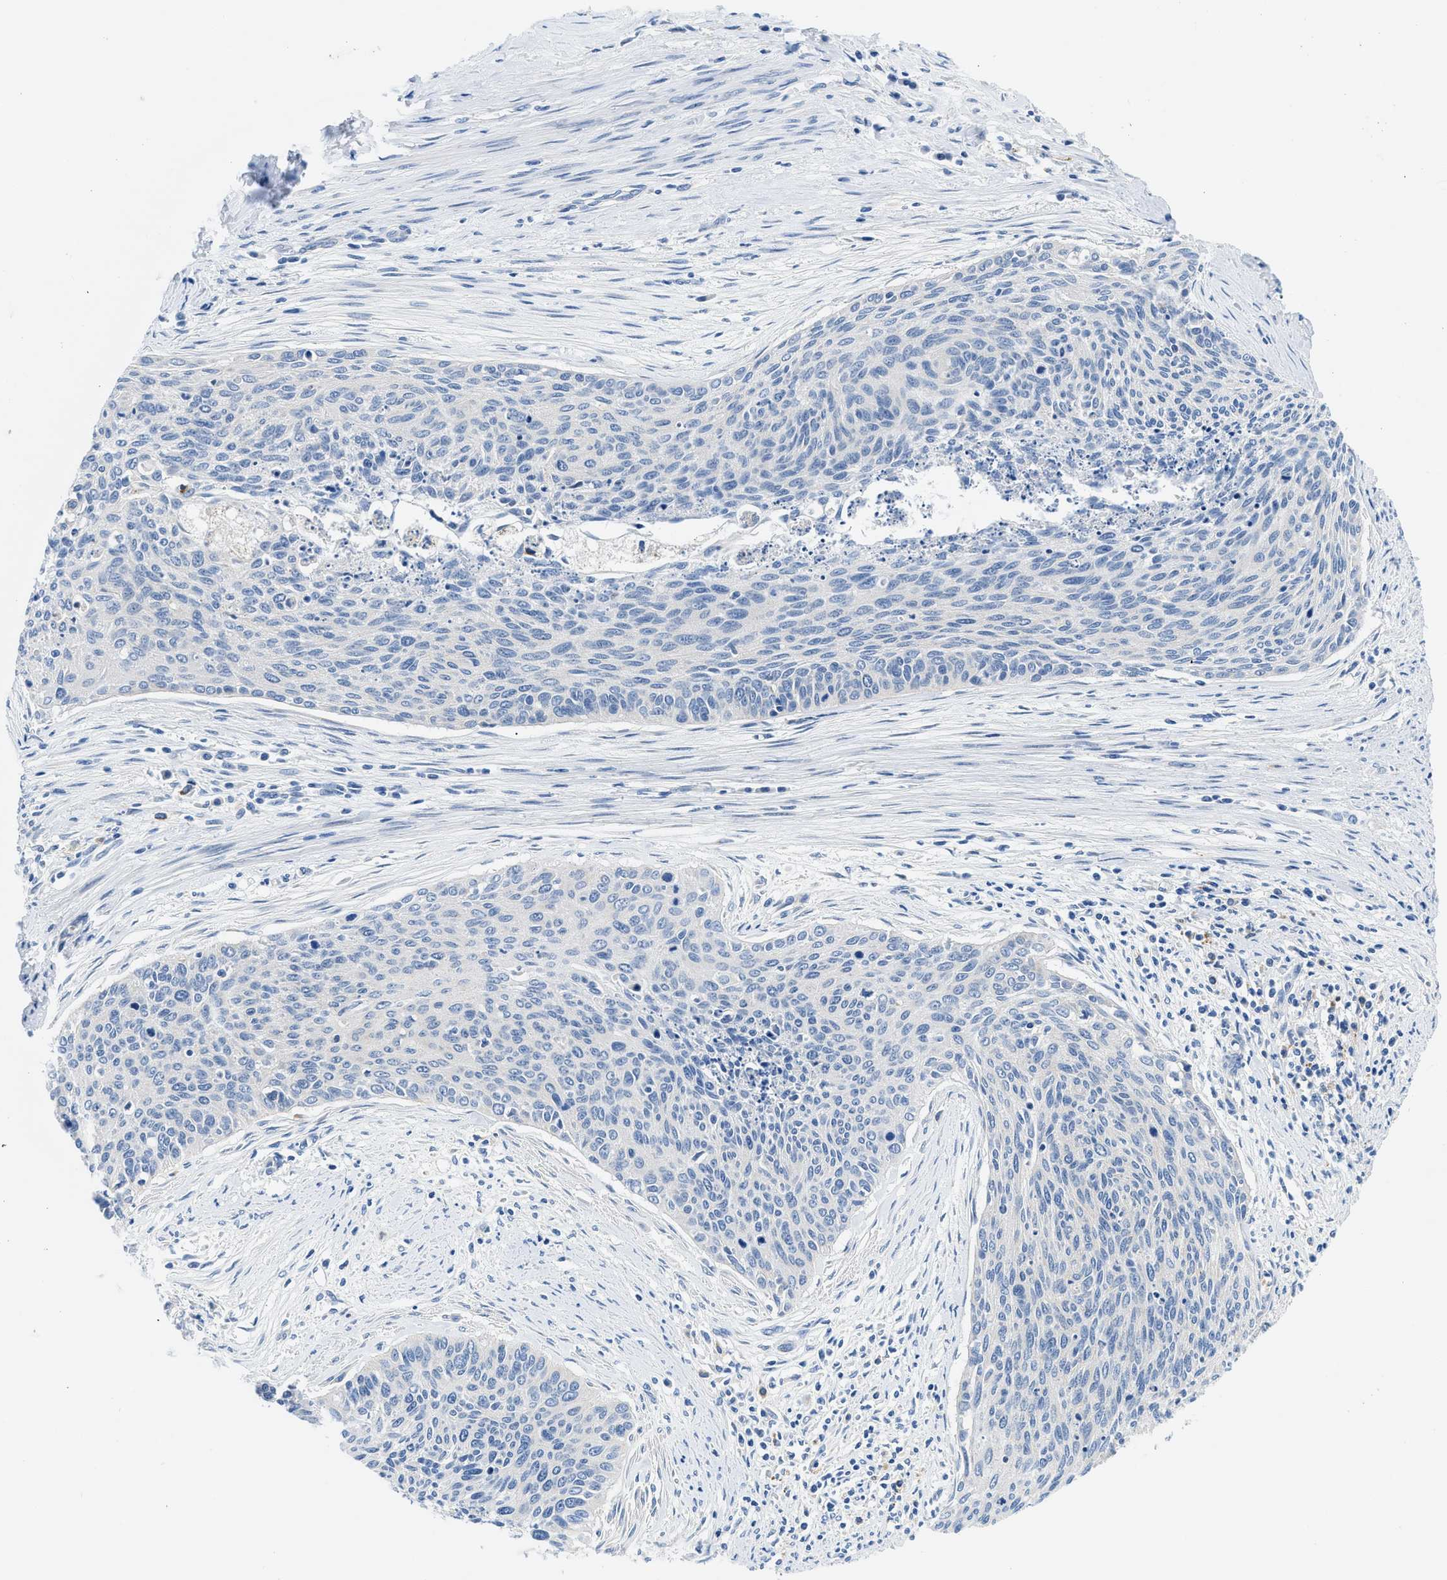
{"staining": {"intensity": "negative", "quantity": "none", "location": "none"}, "tissue": "cervical cancer", "cell_type": "Tumor cells", "image_type": "cancer", "snomed": [{"axis": "morphology", "description": "Squamous cell carcinoma, NOS"}, {"axis": "topography", "description": "Cervix"}], "caption": "High magnification brightfield microscopy of cervical cancer (squamous cell carcinoma) stained with DAB (brown) and counterstained with hematoxylin (blue): tumor cells show no significant staining.", "gene": "ADGRE3", "patient": {"sex": "female", "age": 55}}